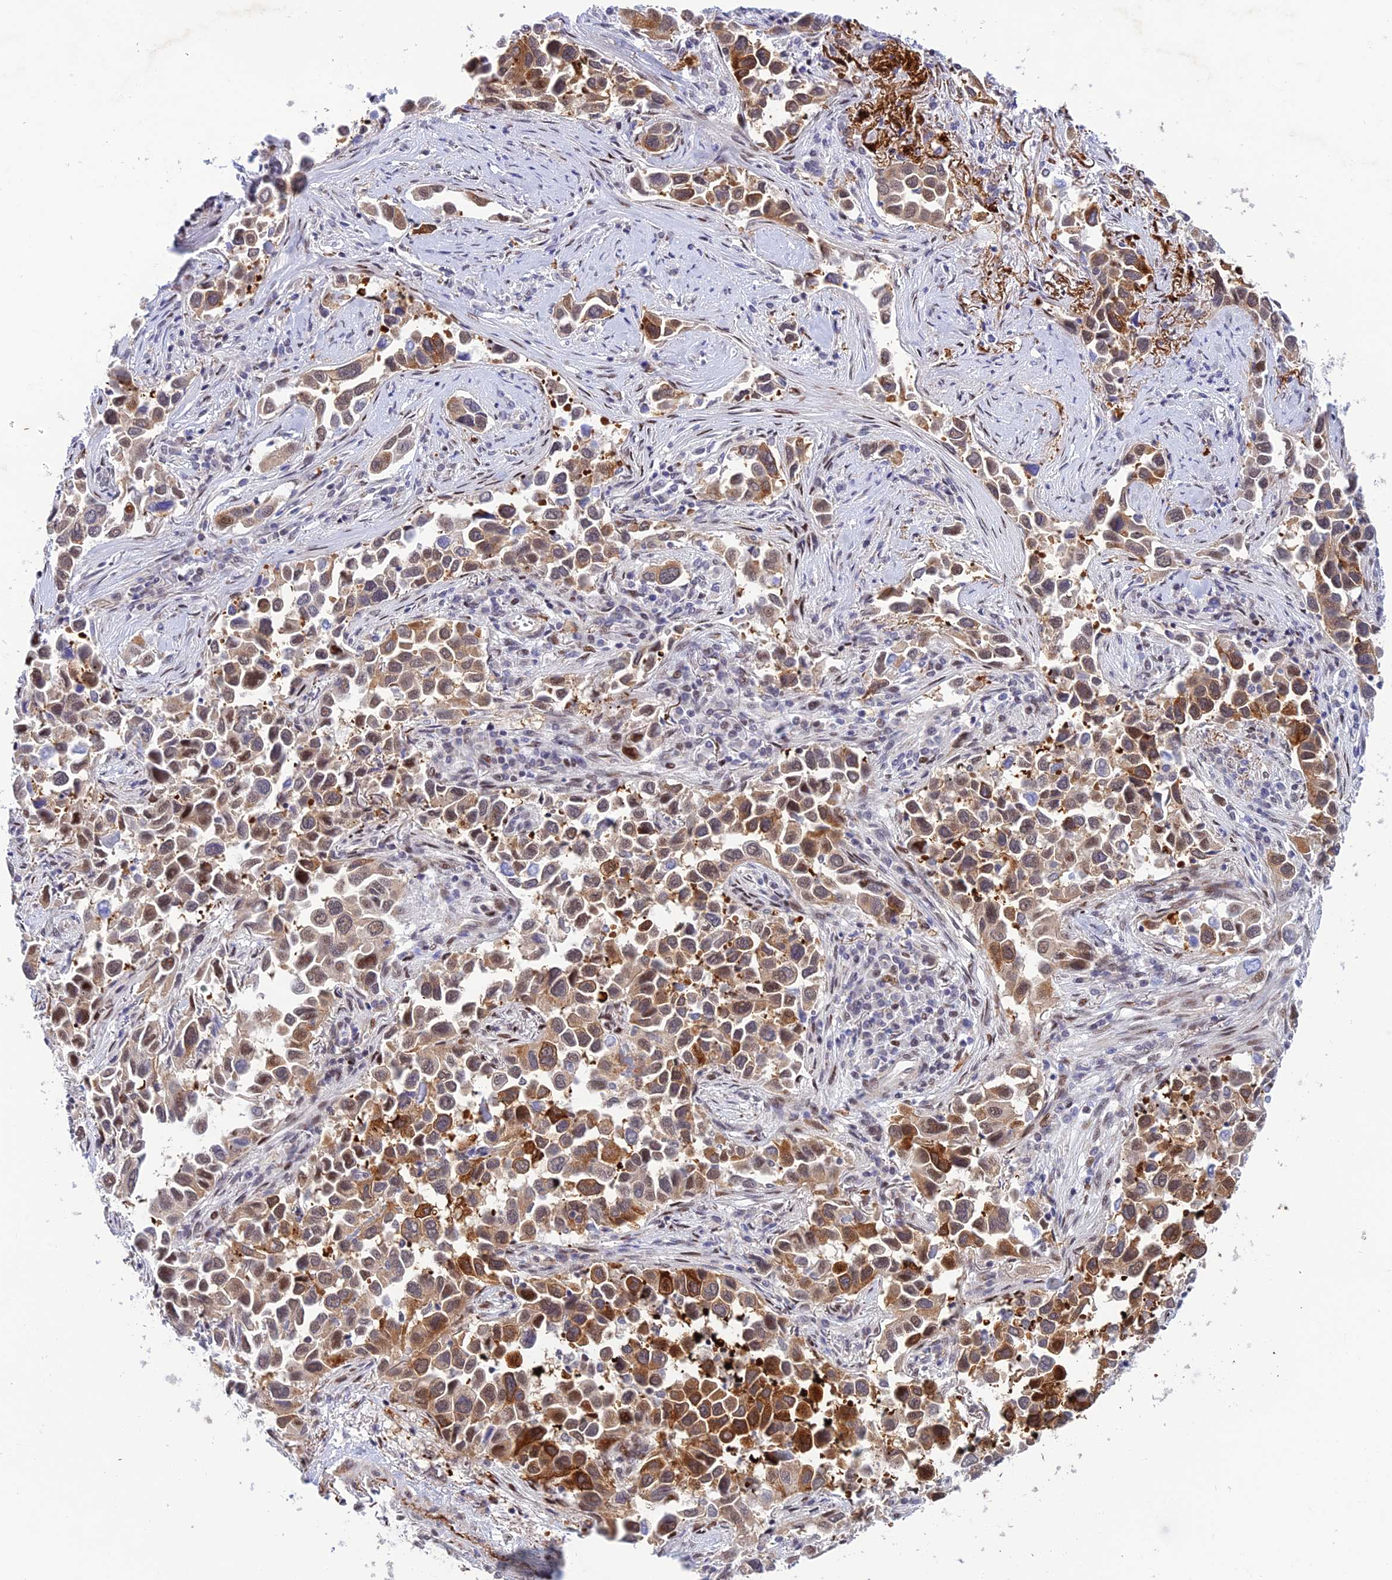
{"staining": {"intensity": "moderate", "quantity": "25%-75%", "location": "cytoplasmic/membranous"}, "tissue": "lung cancer", "cell_type": "Tumor cells", "image_type": "cancer", "snomed": [{"axis": "morphology", "description": "Adenocarcinoma, NOS"}, {"axis": "topography", "description": "Lung"}], "caption": "Immunohistochemistry (DAB (3,3'-diaminobenzidine)) staining of human lung adenocarcinoma reveals moderate cytoplasmic/membranous protein staining in about 25%-75% of tumor cells.", "gene": "WDR55", "patient": {"sex": "female", "age": 76}}